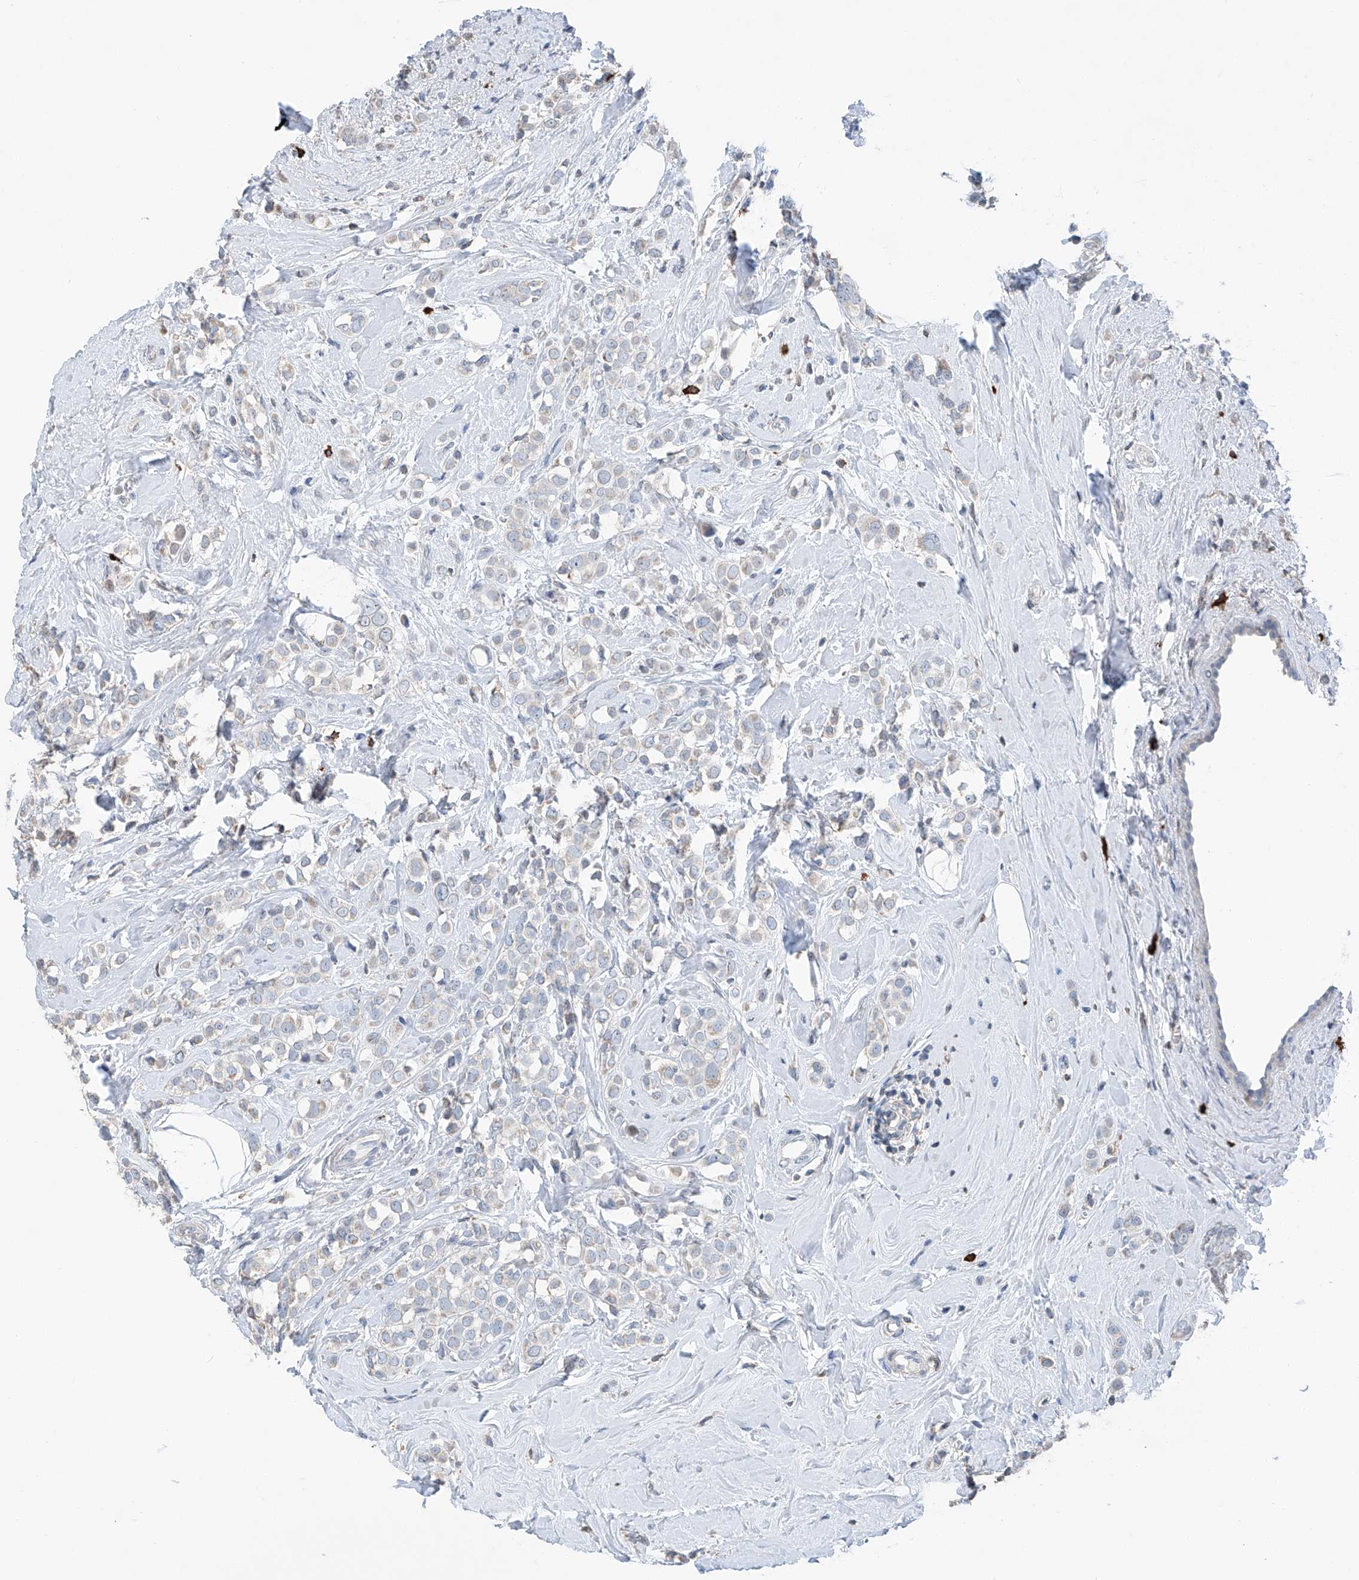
{"staining": {"intensity": "negative", "quantity": "none", "location": "none"}, "tissue": "breast cancer", "cell_type": "Tumor cells", "image_type": "cancer", "snomed": [{"axis": "morphology", "description": "Lobular carcinoma"}, {"axis": "topography", "description": "Breast"}], "caption": "Tumor cells show no significant staining in breast cancer. (DAB IHC, high magnification).", "gene": "KLF15", "patient": {"sex": "female", "age": 47}}